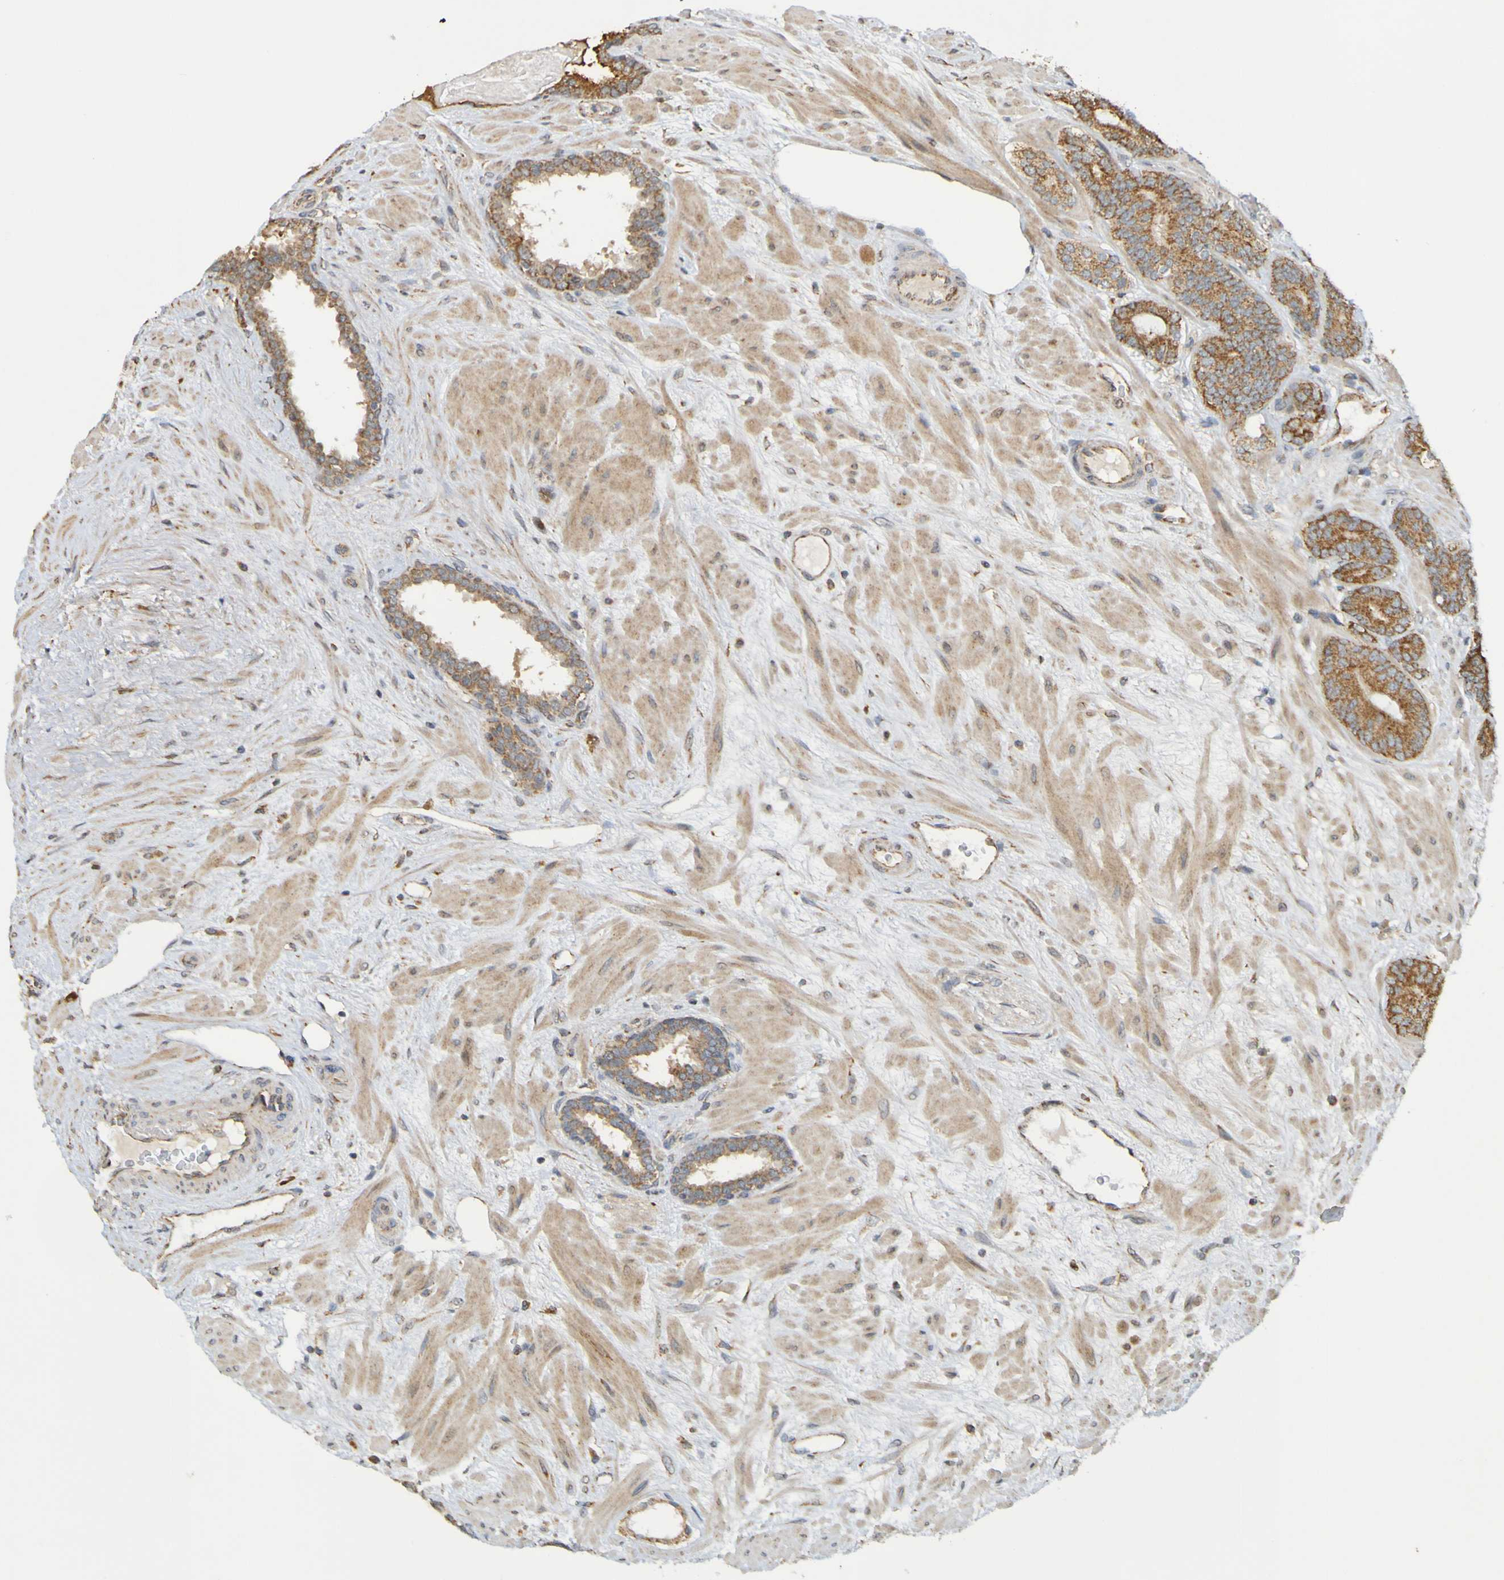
{"staining": {"intensity": "strong", "quantity": ">75%", "location": "cytoplasmic/membranous"}, "tissue": "prostate cancer", "cell_type": "Tumor cells", "image_type": "cancer", "snomed": [{"axis": "morphology", "description": "Adenocarcinoma, Low grade"}, {"axis": "topography", "description": "Prostate"}], "caption": "Immunohistochemistry (DAB) staining of human prostate cancer (adenocarcinoma (low-grade)) shows strong cytoplasmic/membranous protein expression in approximately >75% of tumor cells.", "gene": "TMBIM1", "patient": {"sex": "male", "age": 63}}